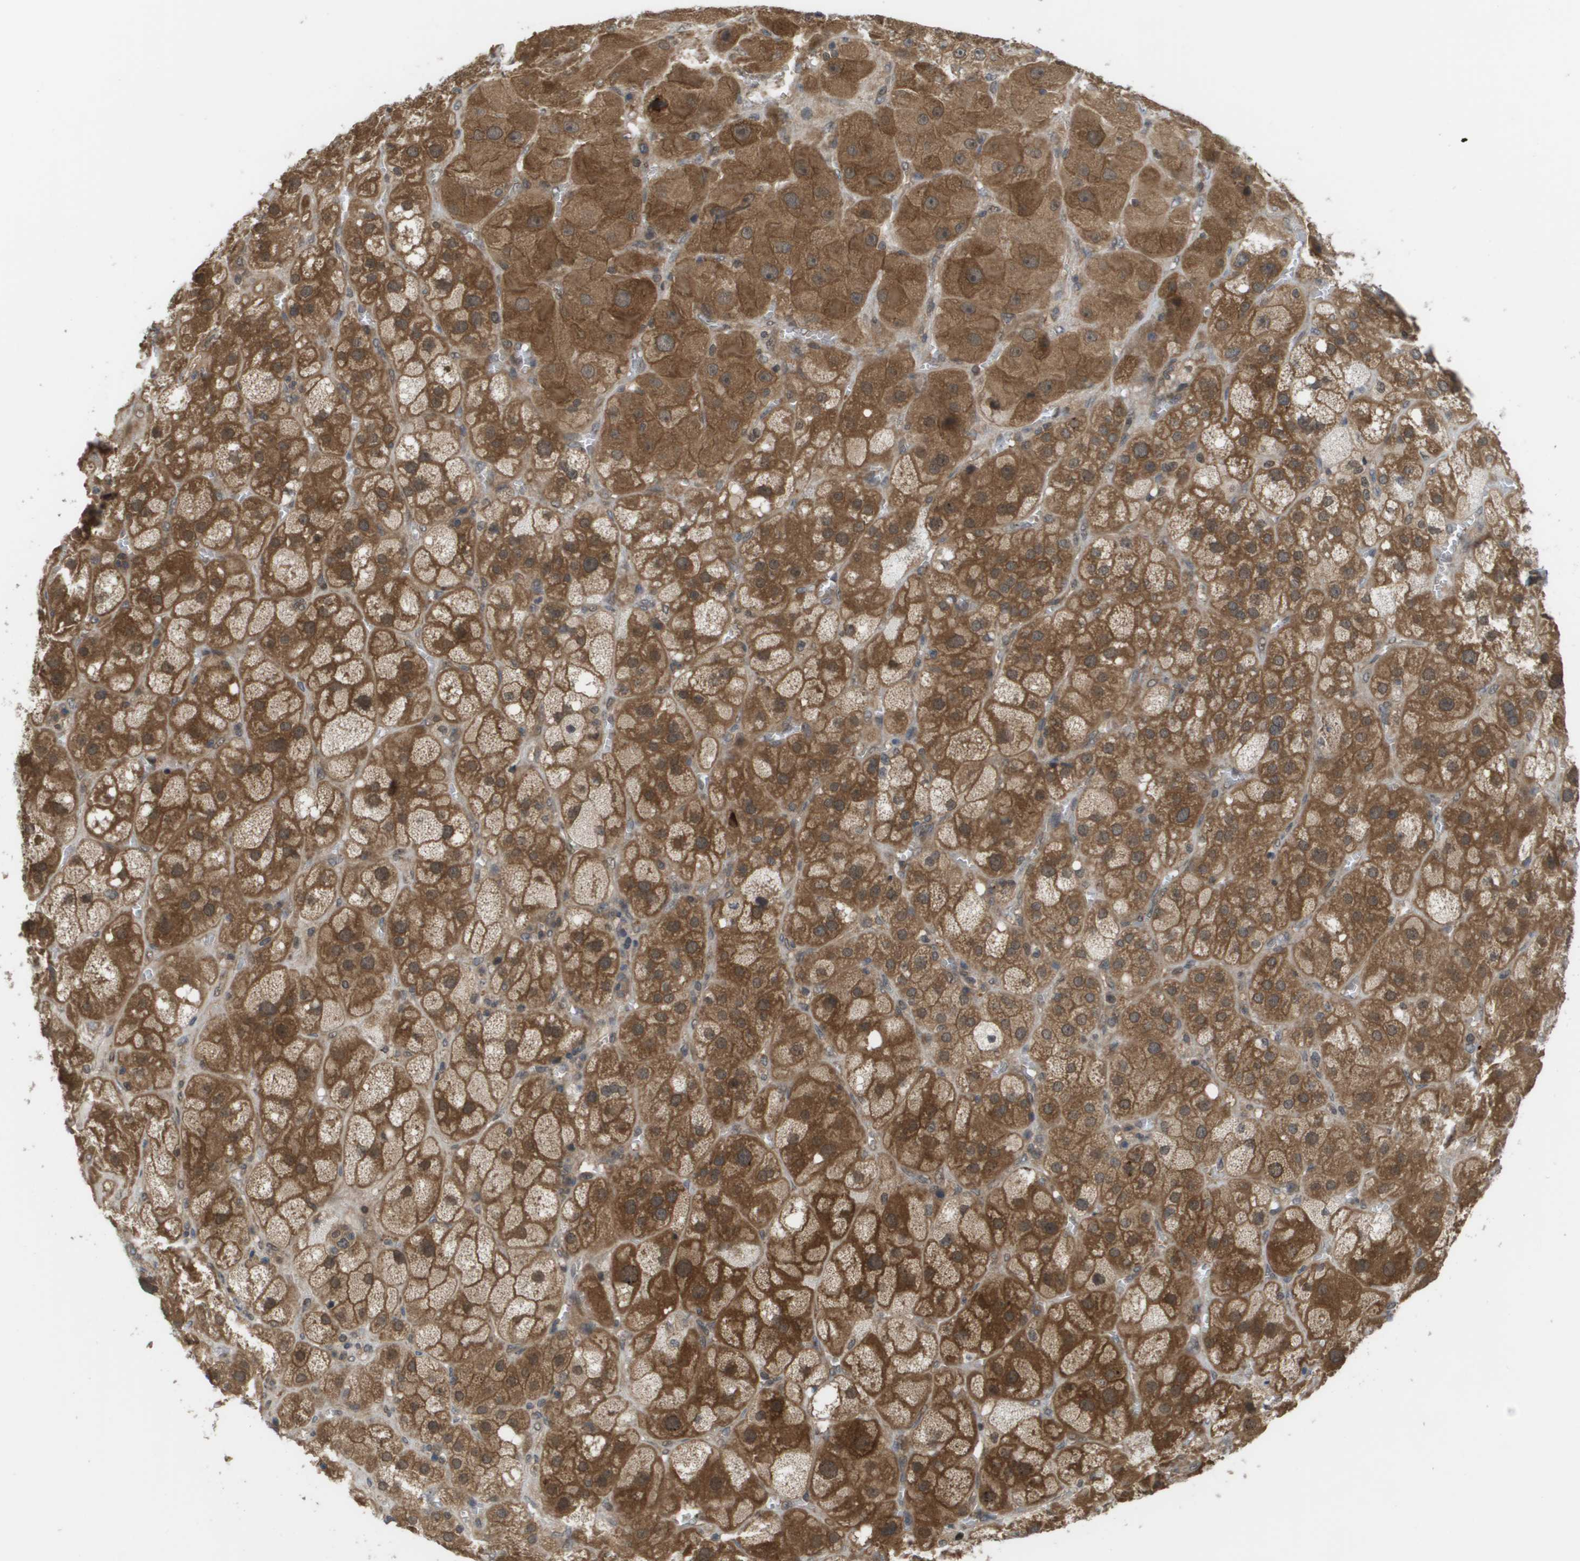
{"staining": {"intensity": "moderate", "quantity": ">75%", "location": "cytoplasmic/membranous,nuclear"}, "tissue": "adrenal gland", "cell_type": "Glandular cells", "image_type": "normal", "snomed": [{"axis": "morphology", "description": "Normal tissue, NOS"}, {"axis": "topography", "description": "Adrenal gland"}], "caption": "IHC image of benign adrenal gland stained for a protein (brown), which exhibits medium levels of moderate cytoplasmic/membranous,nuclear expression in about >75% of glandular cells.", "gene": "CTPS2", "patient": {"sex": "female", "age": 47}}